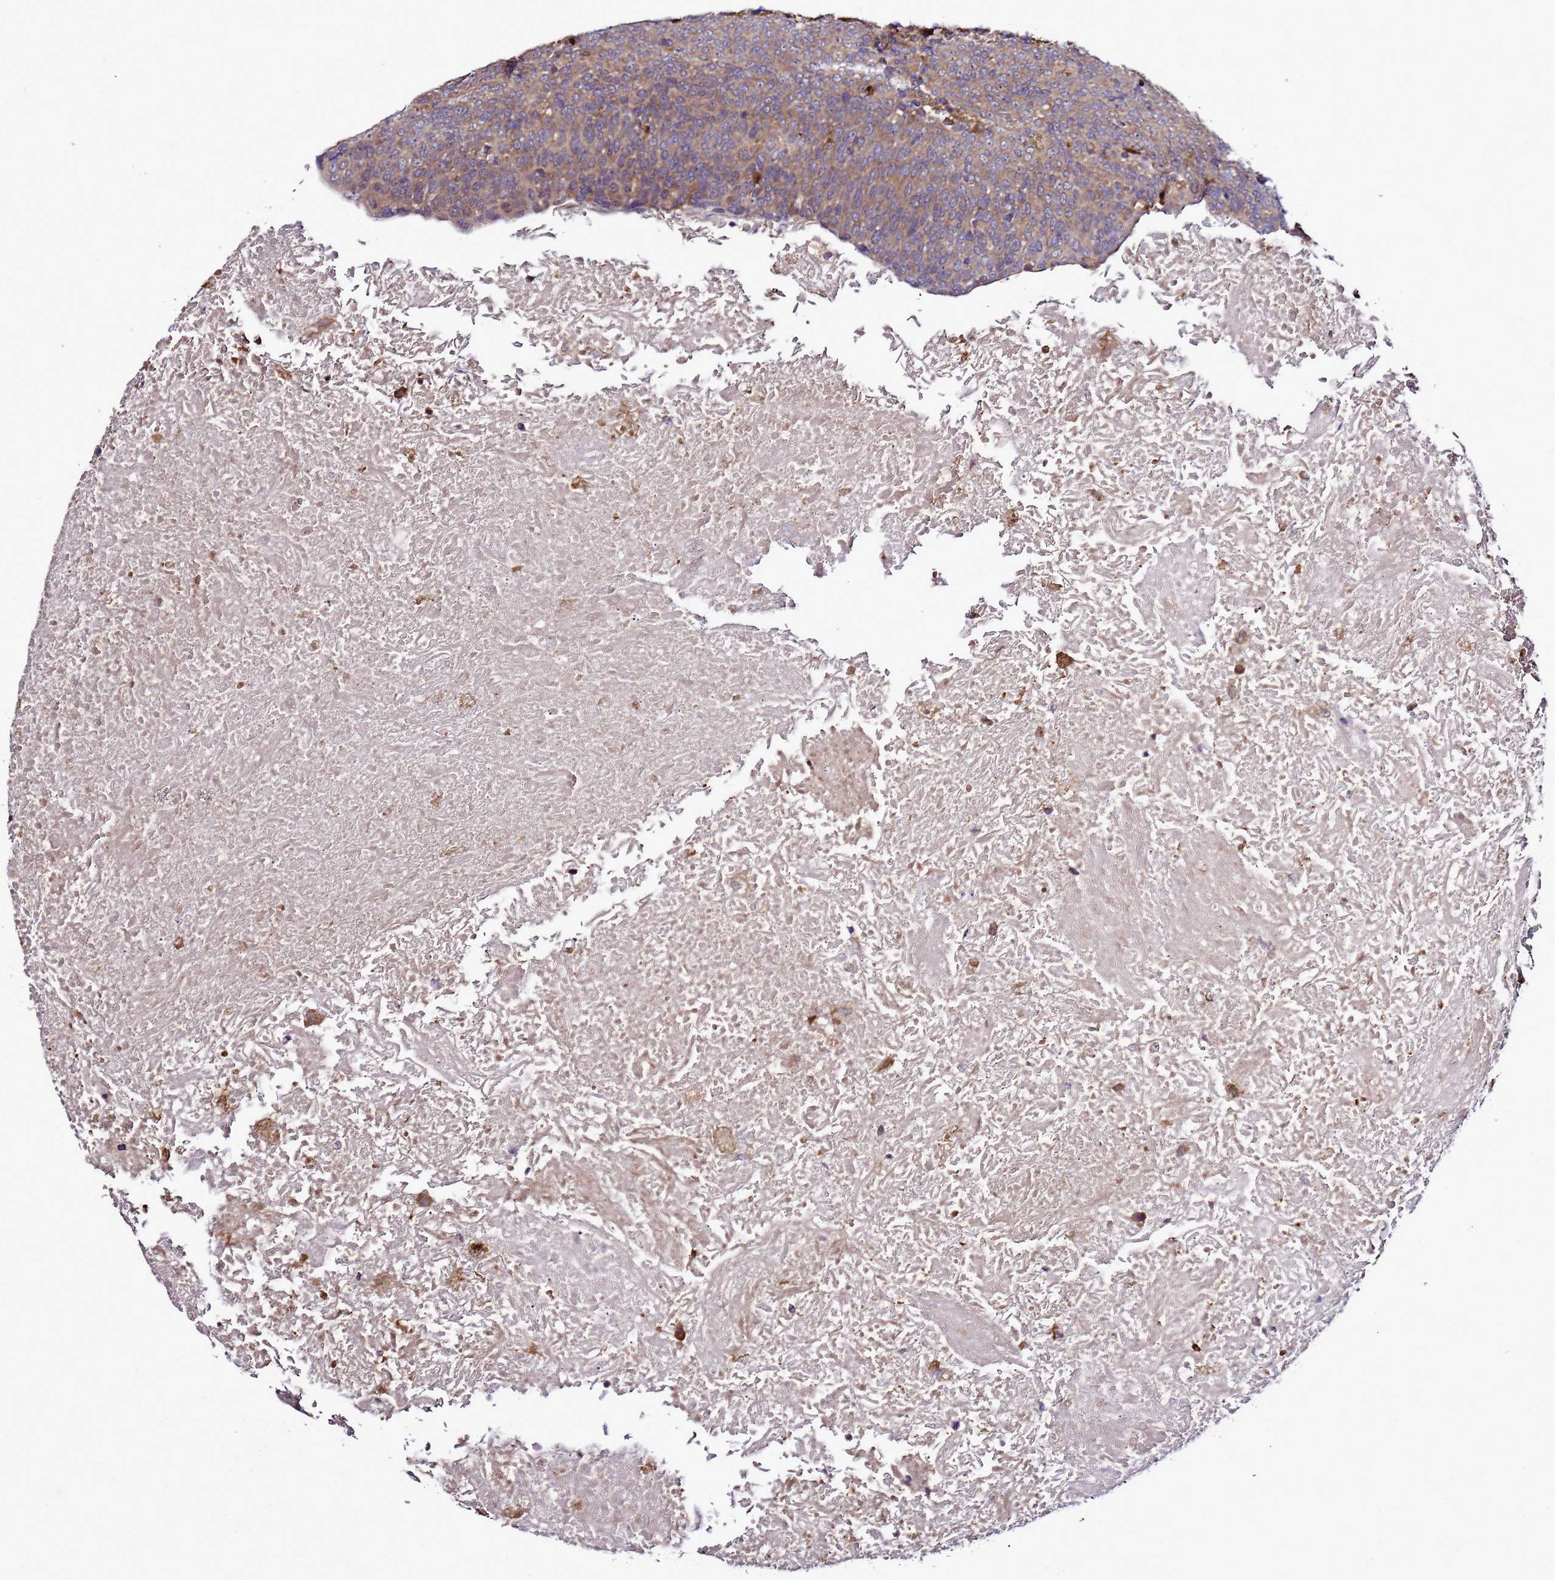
{"staining": {"intensity": "moderate", "quantity": ">75%", "location": "cytoplasmic/membranous"}, "tissue": "head and neck cancer", "cell_type": "Tumor cells", "image_type": "cancer", "snomed": [{"axis": "morphology", "description": "Squamous cell carcinoma, NOS"}, {"axis": "morphology", "description": "Squamous cell carcinoma, metastatic, NOS"}, {"axis": "topography", "description": "Lymph node"}, {"axis": "topography", "description": "Head-Neck"}], "caption": "Head and neck cancer (metastatic squamous cell carcinoma) stained with a brown dye exhibits moderate cytoplasmic/membranous positive positivity in approximately >75% of tumor cells.", "gene": "TRABD", "patient": {"sex": "male", "age": 62}}